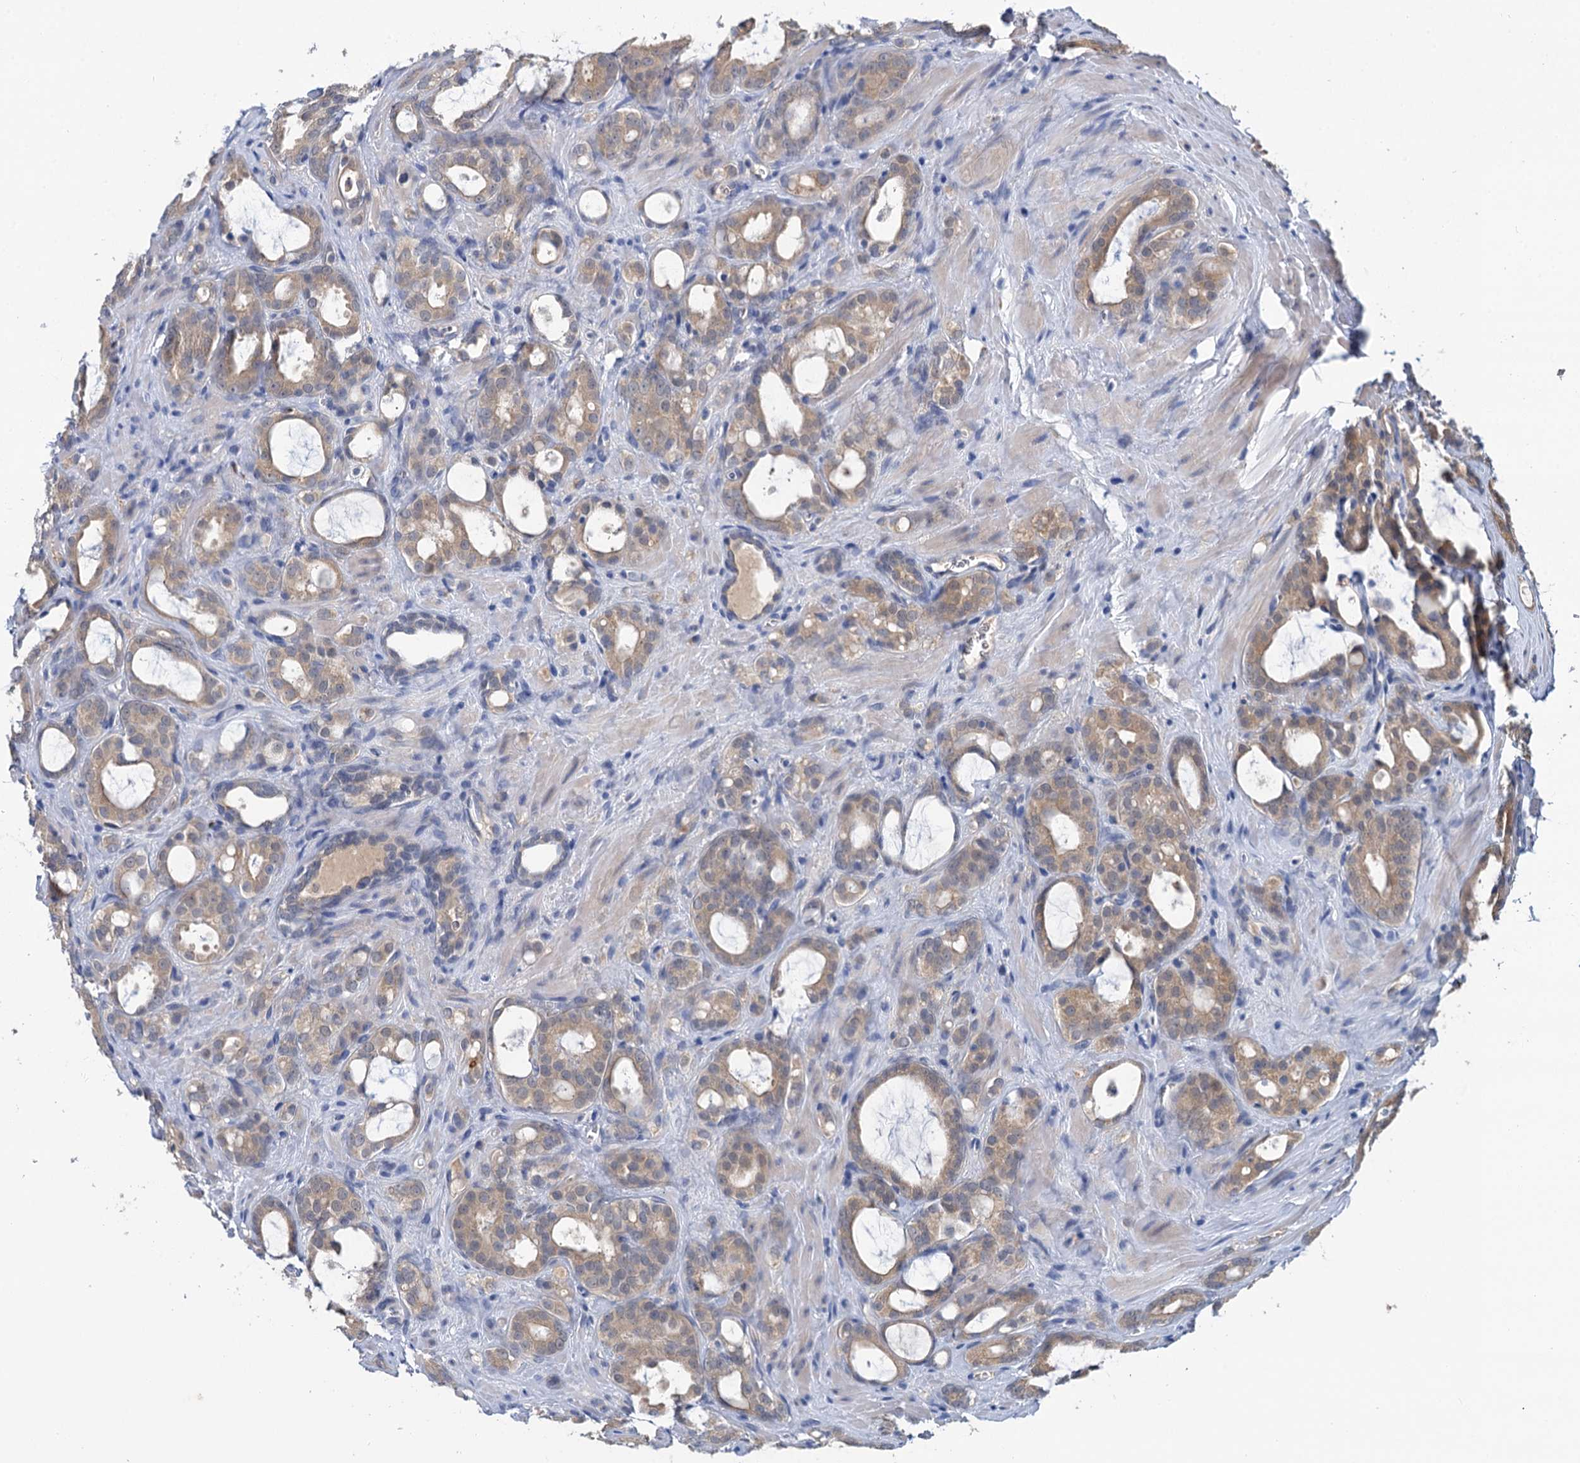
{"staining": {"intensity": "weak", "quantity": ">75%", "location": "cytoplasmic/membranous"}, "tissue": "prostate cancer", "cell_type": "Tumor cells", "image_type": "cancer", "snomed": [{"axis": "morphology", "description": "Adenocarcinoma, High grade"}, {"axis": "topography", "description": "Prostate"}], "caption": "Tumor cells demonstrate weak cytoplasmic/membranous positivity in about >75% of cells in prostate cancer (high-grade adenocarcinoma).", "gene": "ANKRD42", "patient": {"sex": "male", "age": 72}}